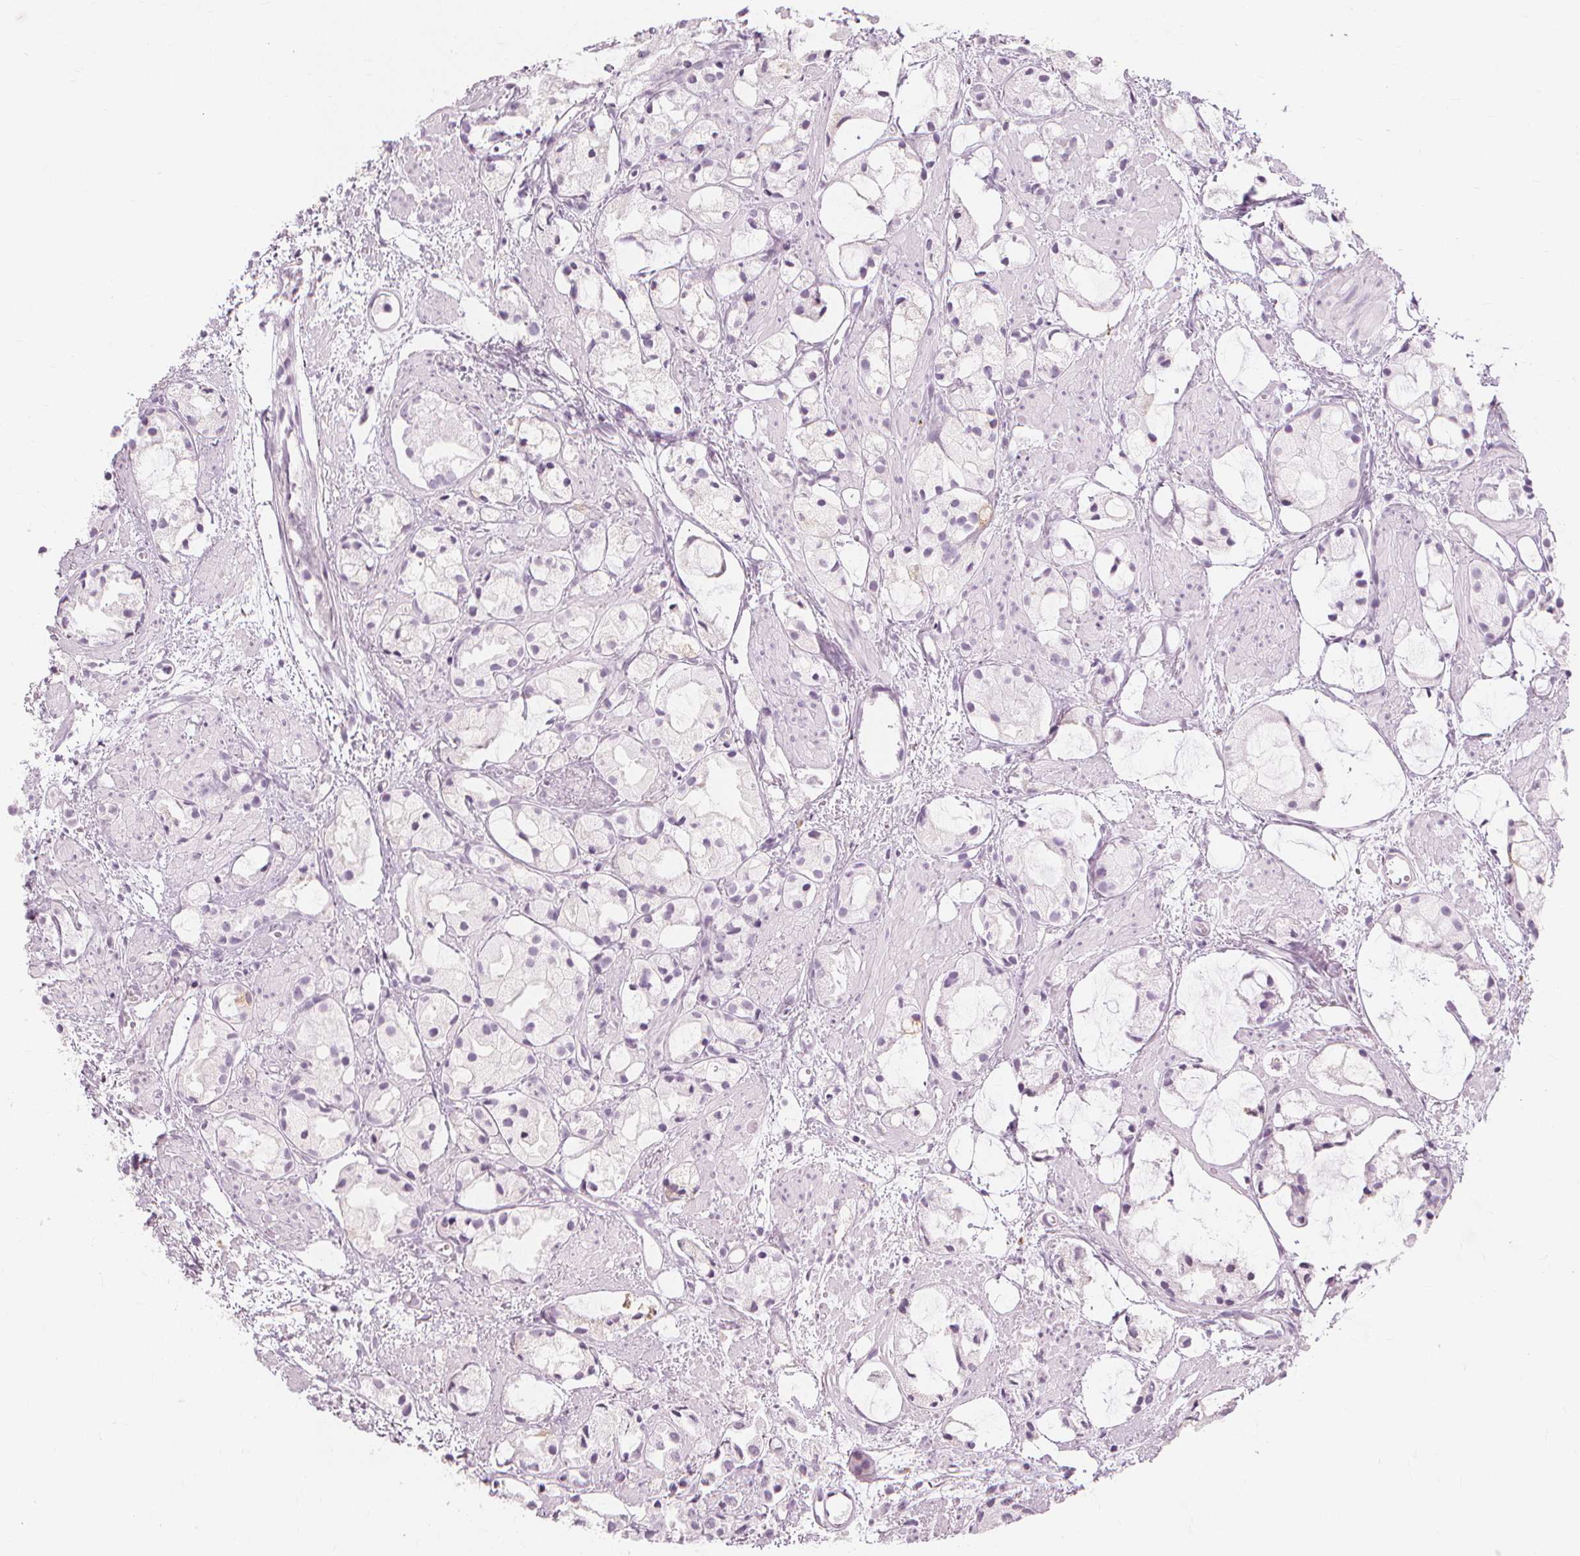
{"staining": {"intensity": "negative", "quantity": "none", "location": "none"}, "tissue": "prostate cancer", "cell_type": "Tumor cells", "image_type": "cancer", "snomed": [{"axis": "morphology", "description": "Adenocarcinoma, High grade"}, {"axis": "topography", "description": "Prostate"}], "caption": "The histopathology image displays no staining of tumor cells in prostate cancer (adenocarcinoma (high-grade)).", "gene": "TFF1", "patient": {"sex": "male", "age": 85}}